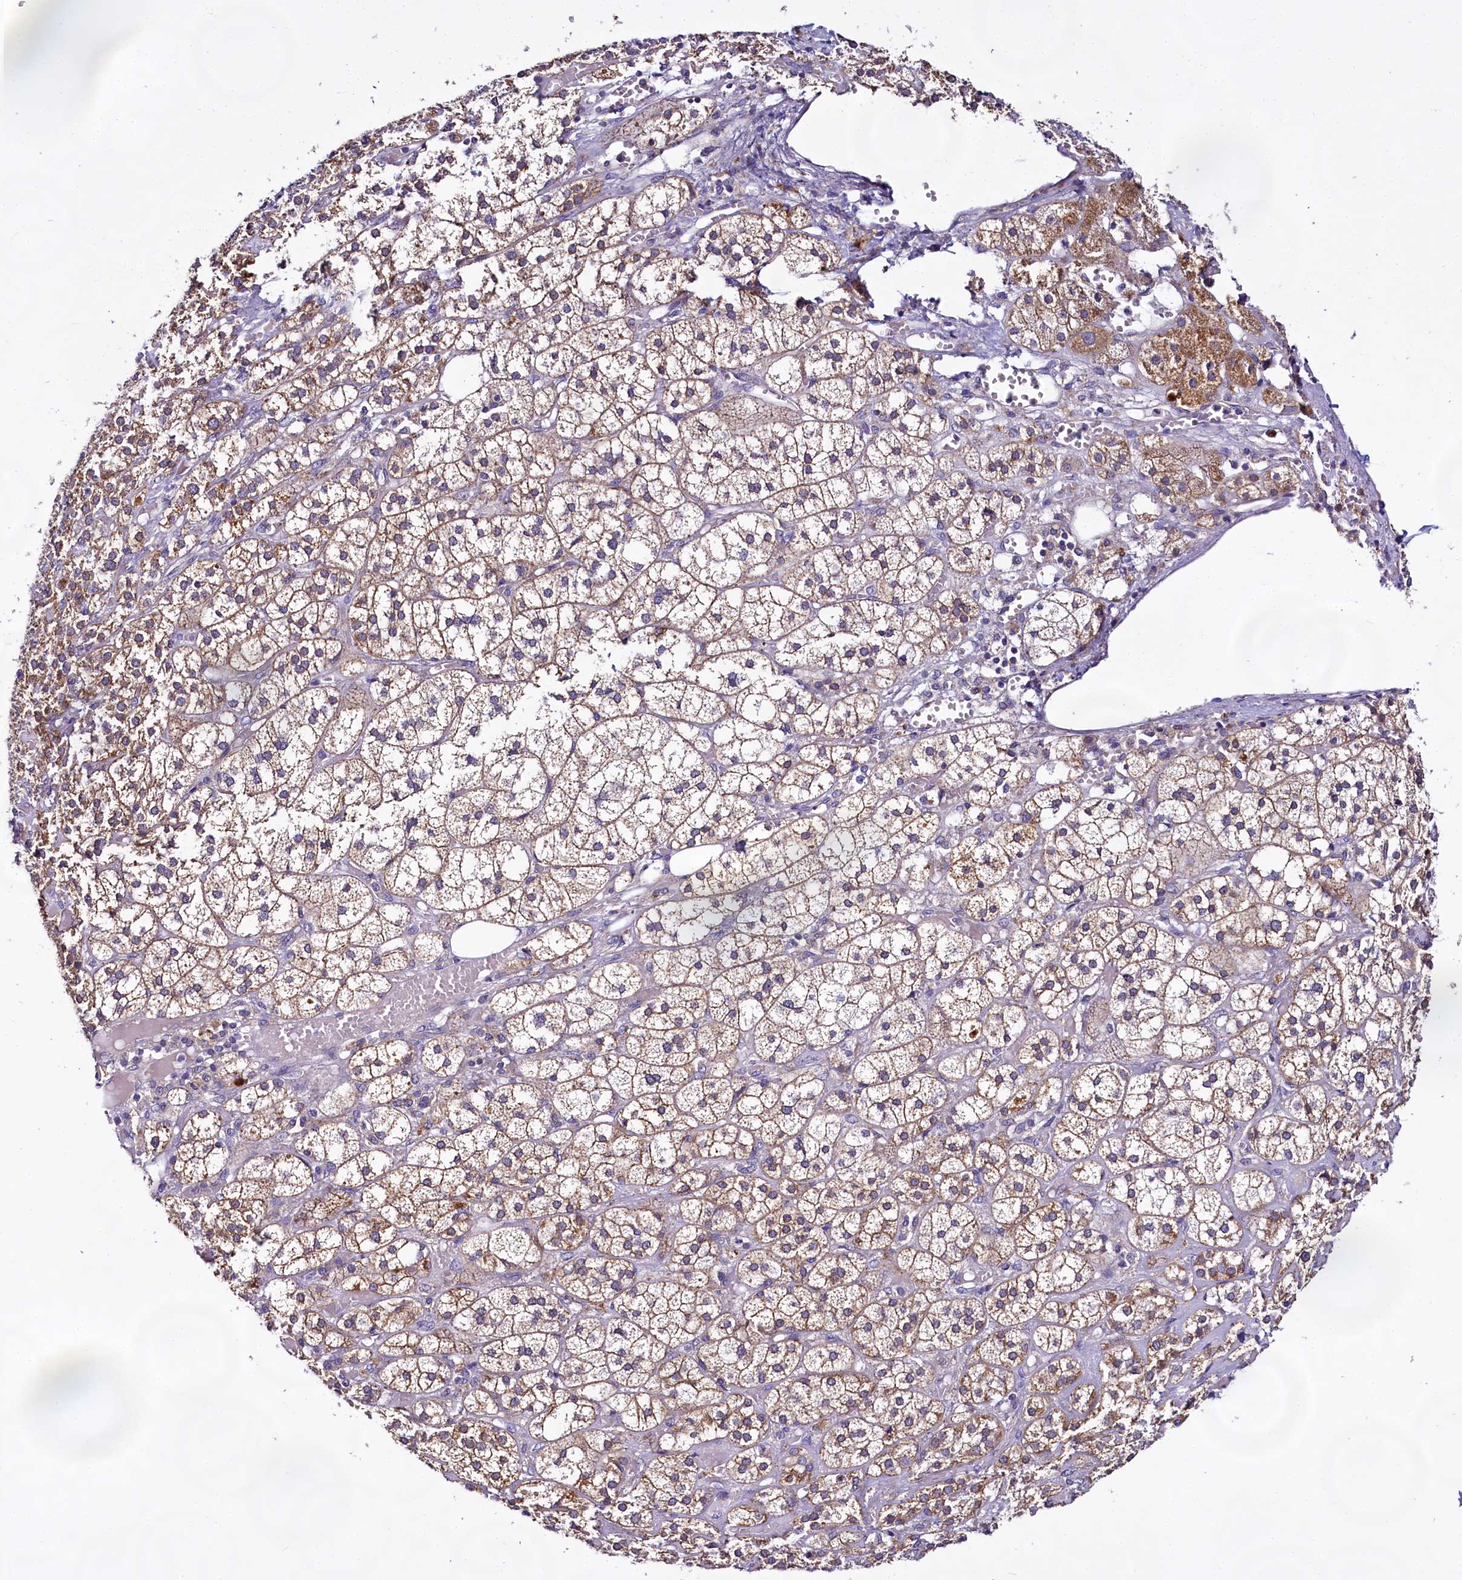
{"staining": {"intensity": "strong", "quantity": "25%-75%", "location": "cytoplasmic/membranous"}, "tissue": "adrenal gland", "cell_type": "Glandular cells", "image_type": "normal", "snomed": [{"axis": "morphology", "description": "Normal tissue, NOS"}, {"axis": "topography", "description": "Adrenal gland"}], "caption": "Immunohistochemical staining of unremarkable human adrenal gland shows strong cytoplasmic/membranous protein expression in approximately 25%-75% of glandular cells.", "gene": "CEP295", "patient": {"sex": "female", "age": 61}}